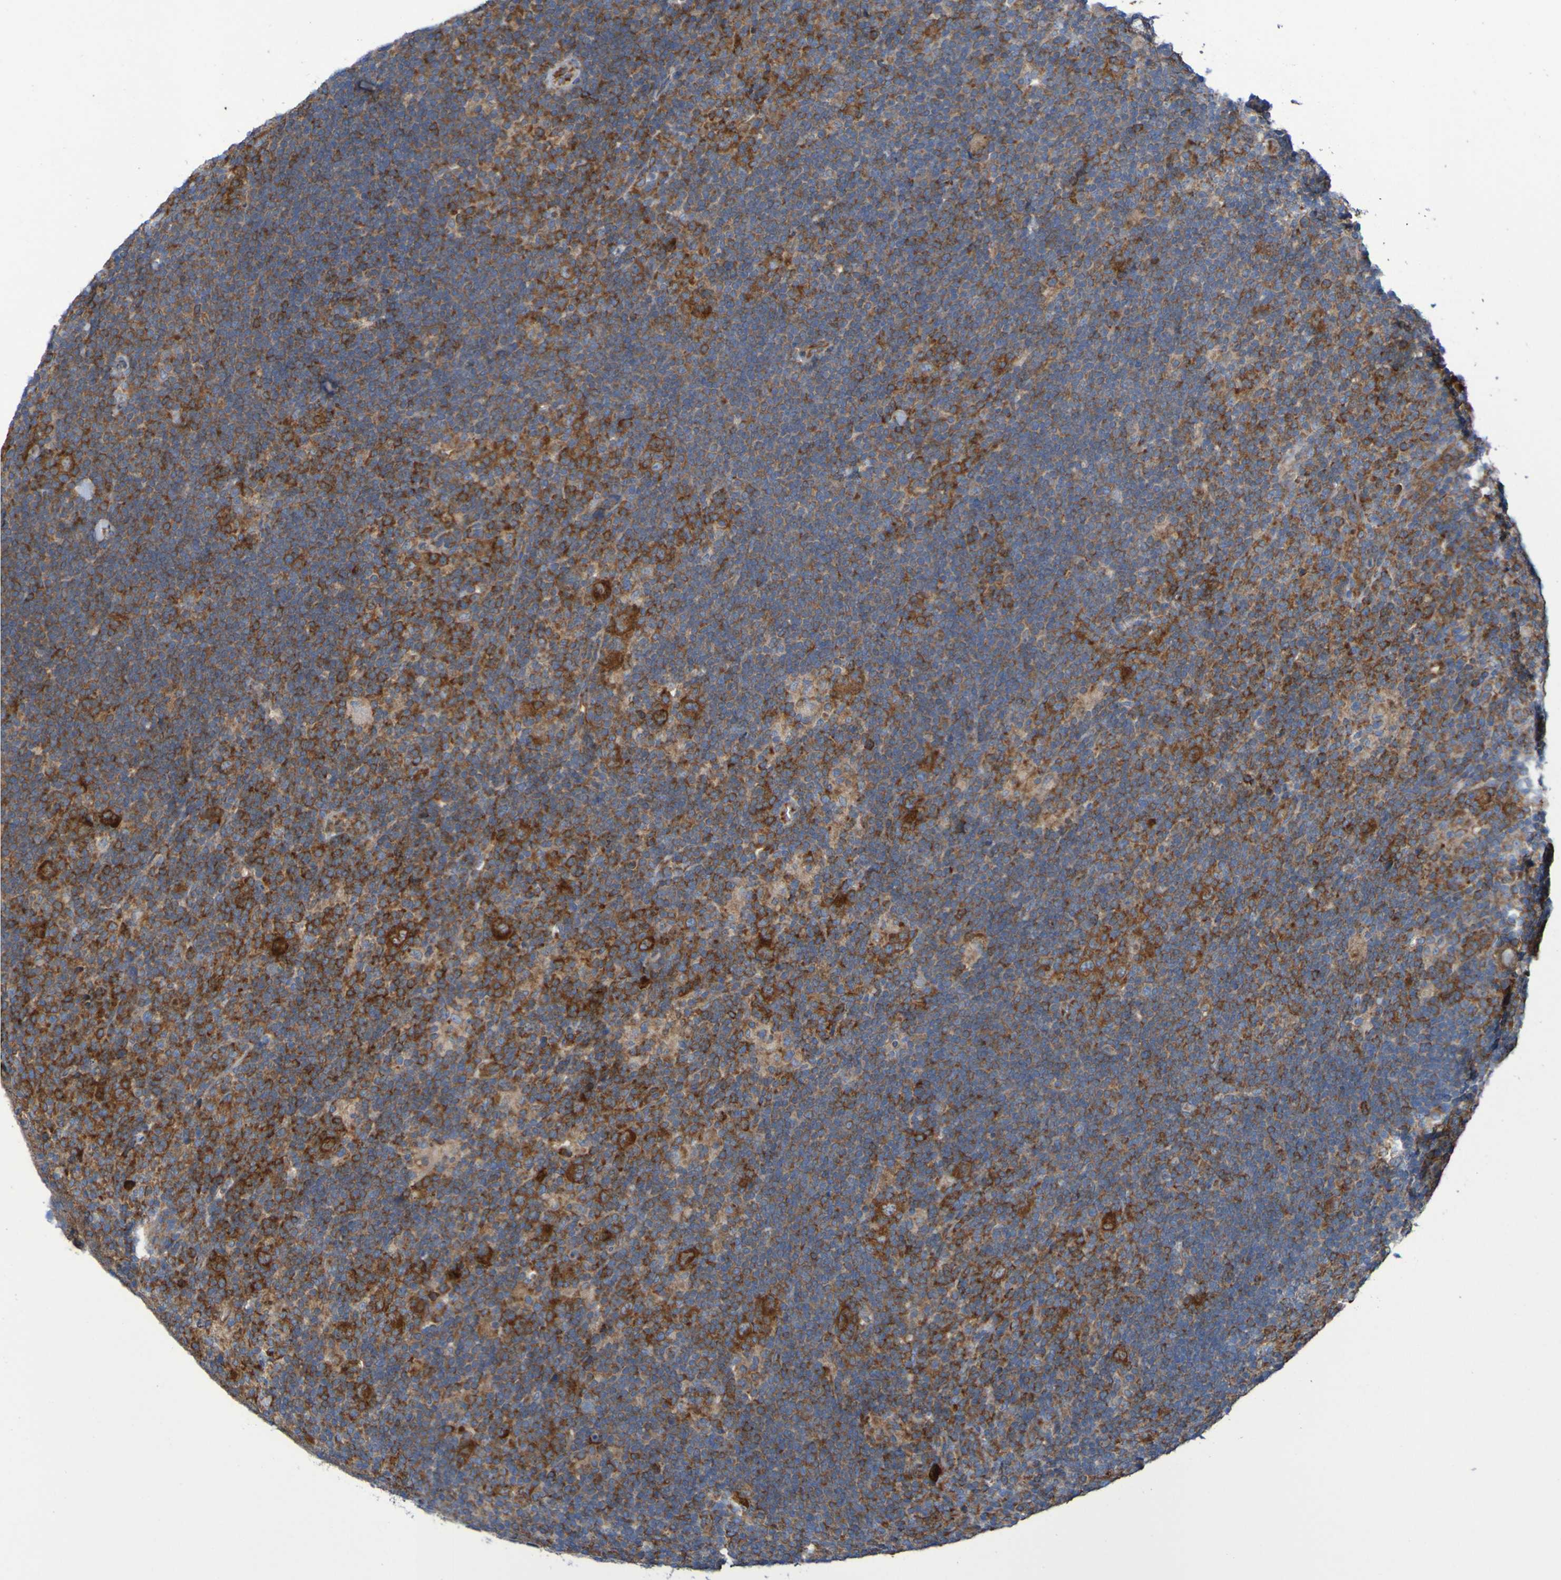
{"staining": {"intensity": "strong", "quantity": ">75%", "location": "cytoplasmic/membranous"}, "tissue": "lymphoma", "cell_type": "Tumor cells", "image_type": "cancer", "snomed": [{"axis": "morphology", "description": "Hodgkin's disease, NOS"}, {"axis": "topography", "description": "Lymph node"}], "caption": "Strong cytoplasmic/membranous staining for a protein is seen in approximately >75% of tumor cells of Hodgkin's disease using IHC.", "gene": "FKBP3", "patient": {"sex": "female", "age": 57}}